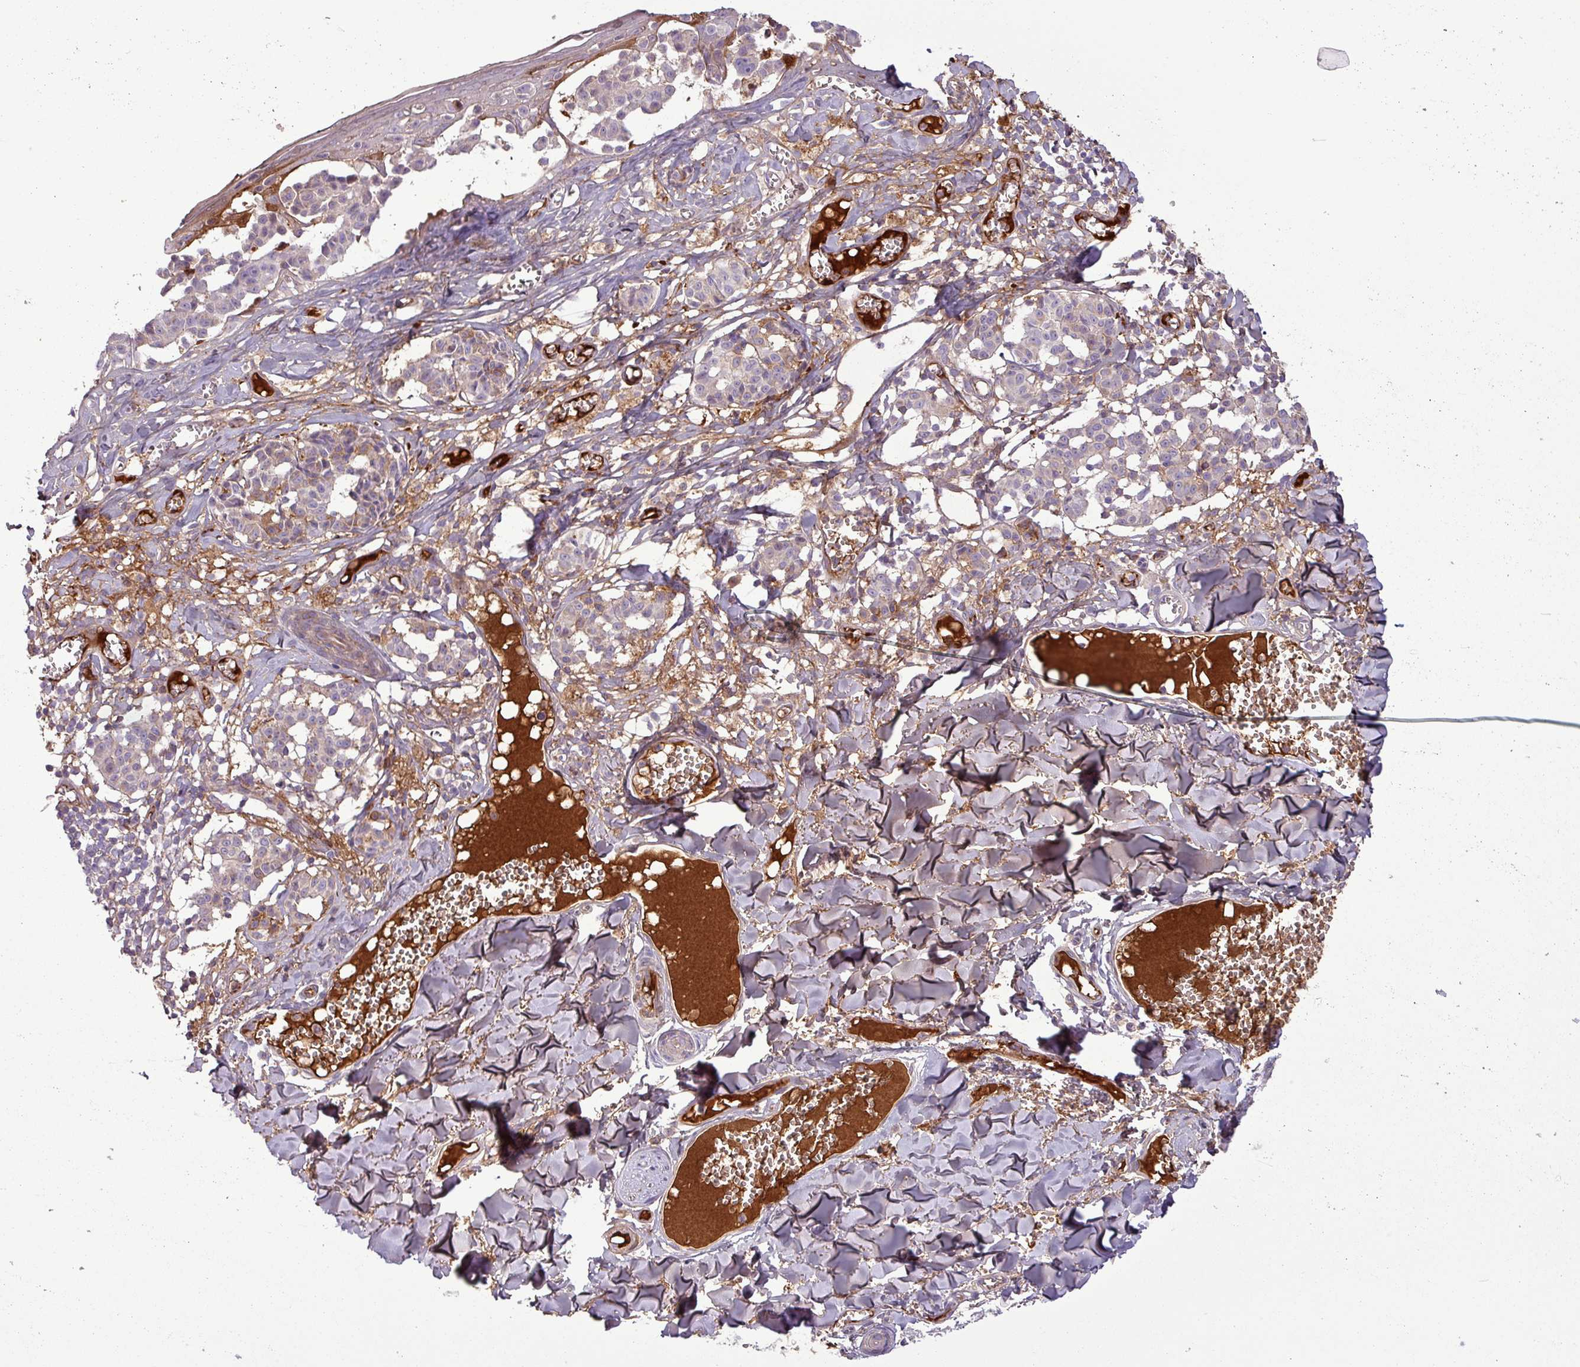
{"staining": {"intensity": "negative", "quantity": "none", "location": "none"}, "tissue": "melanoma", "cell_type": "Tumor cells", "image_type": "cancer", "snomed": [{"axis": "morphology", "description": "Malignant melanoma, NOS"}, {"axis": "topography", "description": "Skin"}], "caption": "The photomicrograph demonstrates no significant staining in tumor cells of melanoma.", "gene": "C4B", "patient": {"sex": "female", "age": 43}}